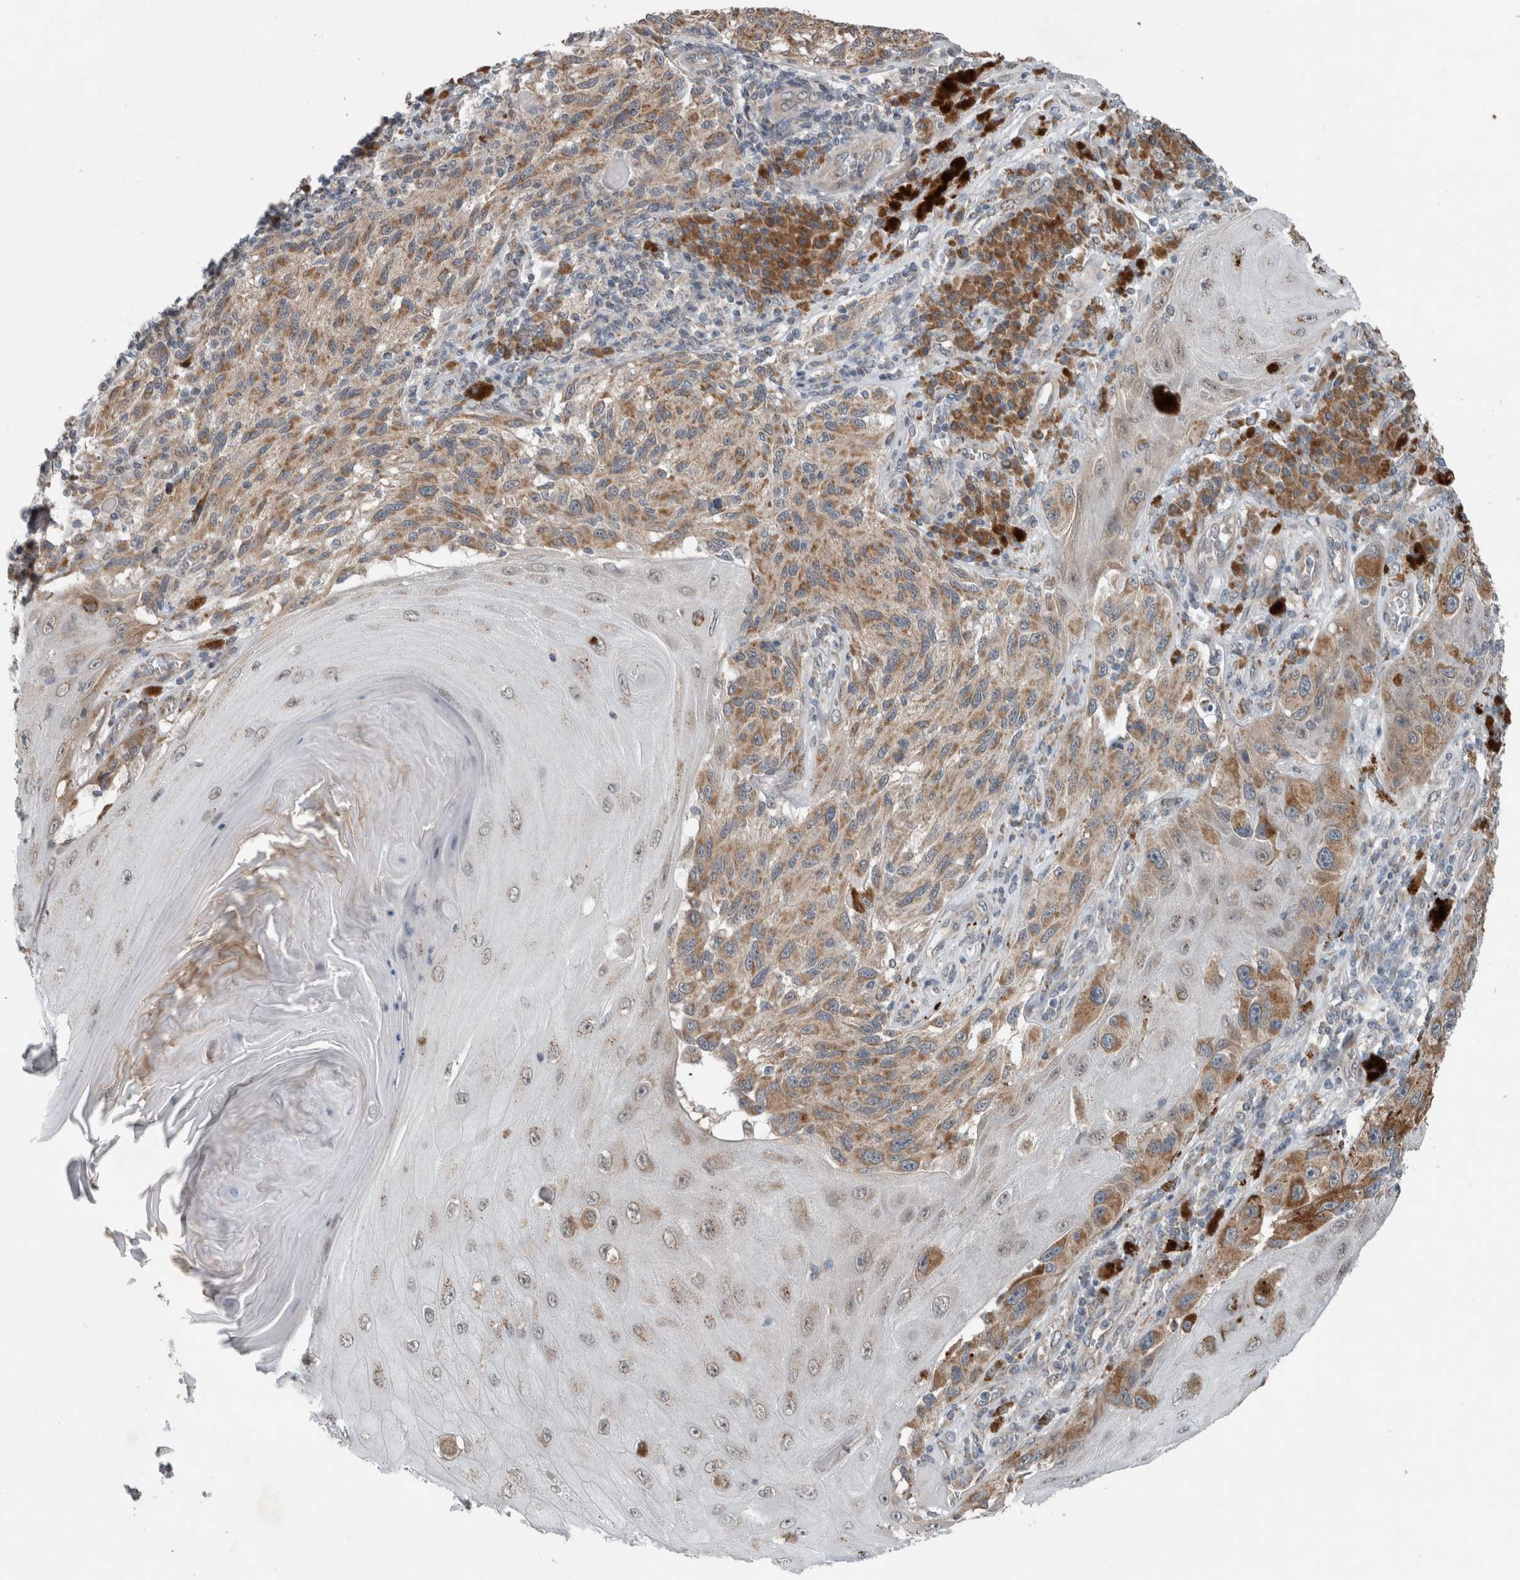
{"staining": {"intensity": "weak", "quantity": ">75%", "location": "cytoplasmic/membranous"}, "tissue": "melanoma", "cell_type": "Tumor cells", "image_type": "cancer", "snomed": [{"axis": "morphology", "description": "Malignant melanoma, NOS"}, {"axis": "topography", "description": "Skin"}], "caption": "Melanoma was stained to show a protein in brown. There is low levels of weak cytoplasmic/membranous positivity in about >75% of tumor cells.", "gene": "GBA2", "patient": {"sex": "female", "age": 73}}